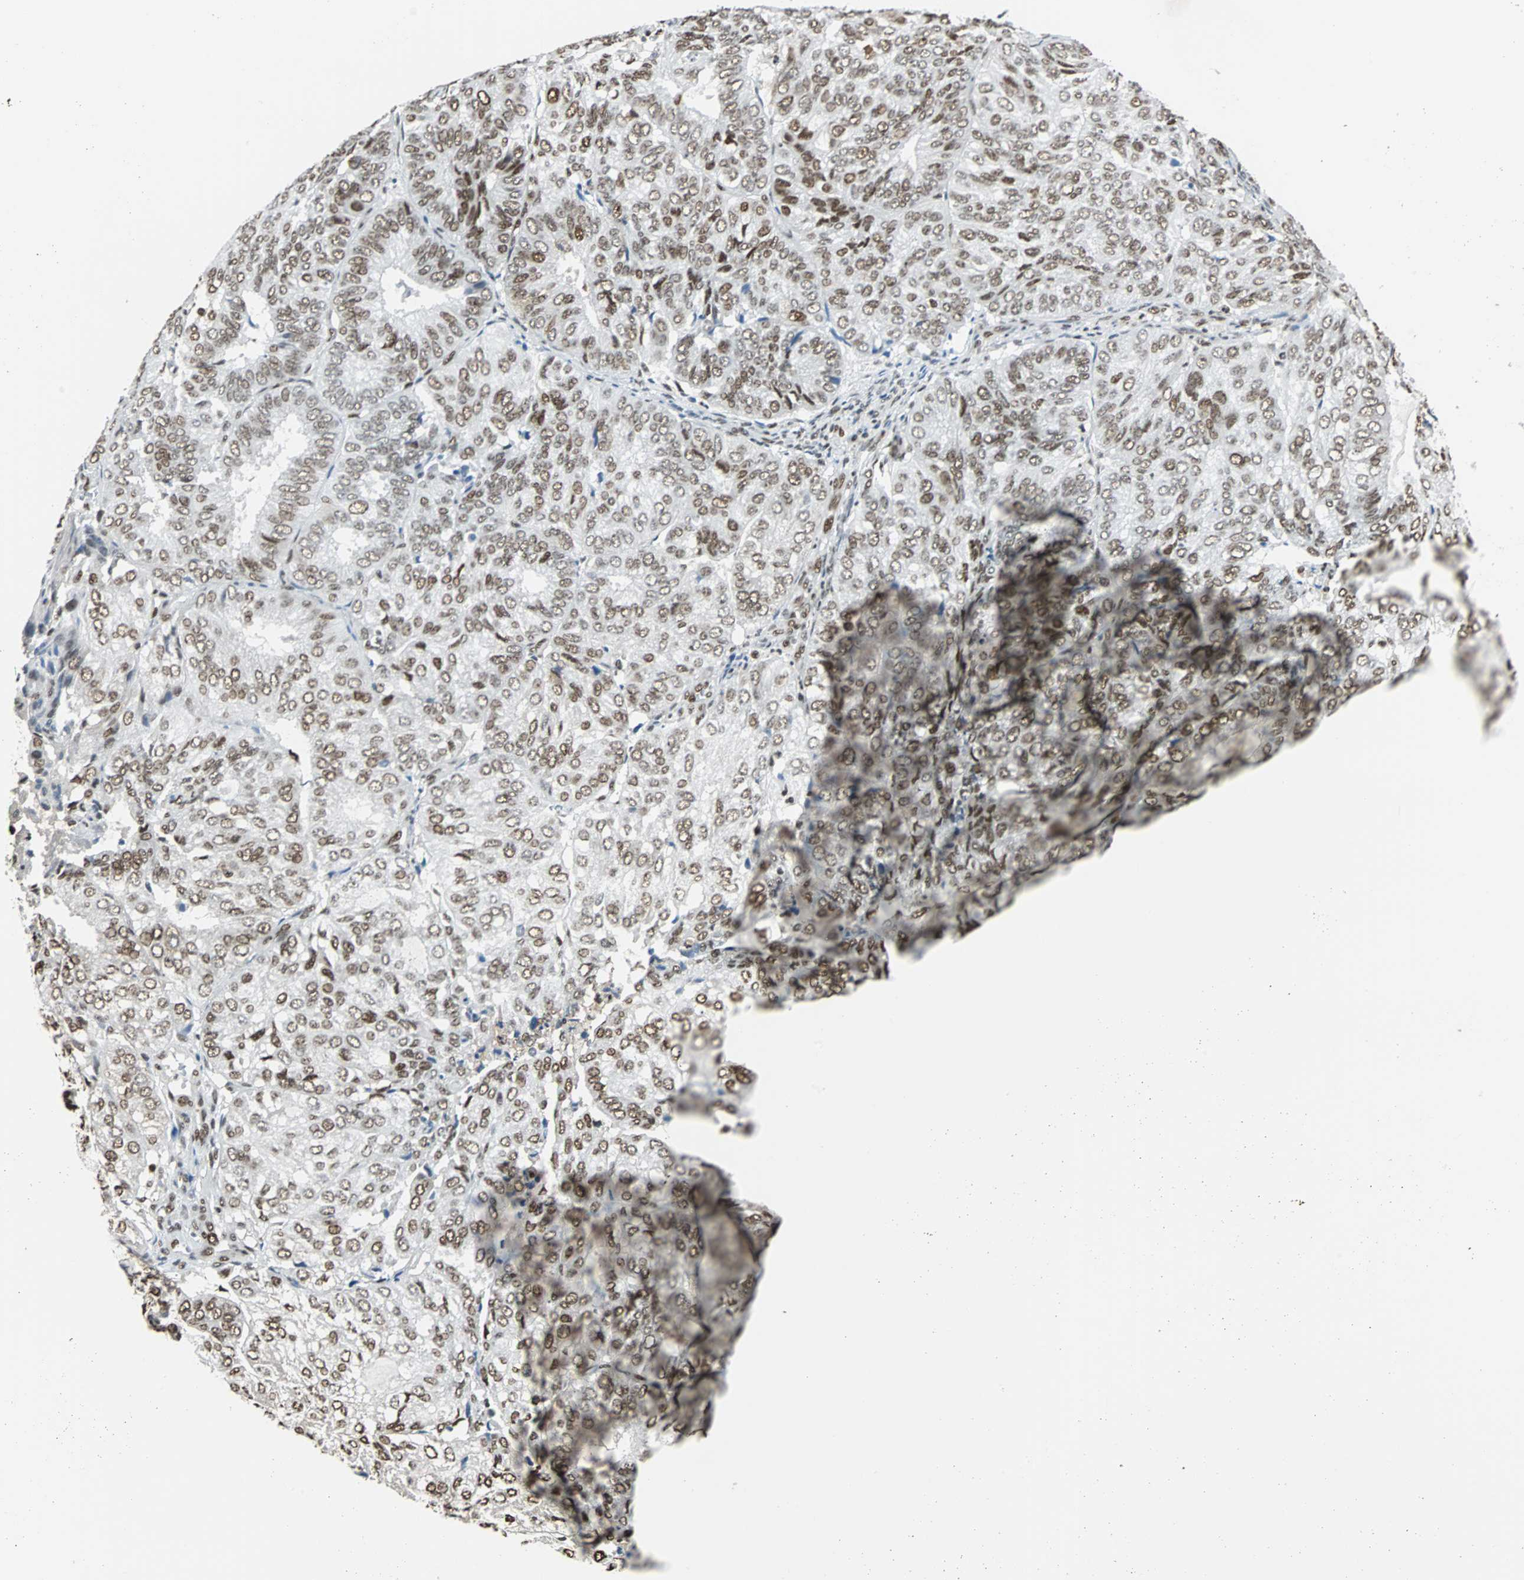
{"staining": {"intensity": "moderate", "quantity": ">75%", "location": "nuclear"}, "tissue": "endometrial cancer", "cell_type": "Tumor cells", "image_type": "cancer", "snomed": [{"axis": "morphology", "description": "Adenocarcinoma, NOS"}, {"axis": "topography", "description": "Uterus"}], "caption": "A brown stain labels moderate nuclear staining of a protein in human adenocarcinoma (endometrial) tumor cells.", "gene": "XRCC4", "patient": {"sex": "female", "age": 60}}